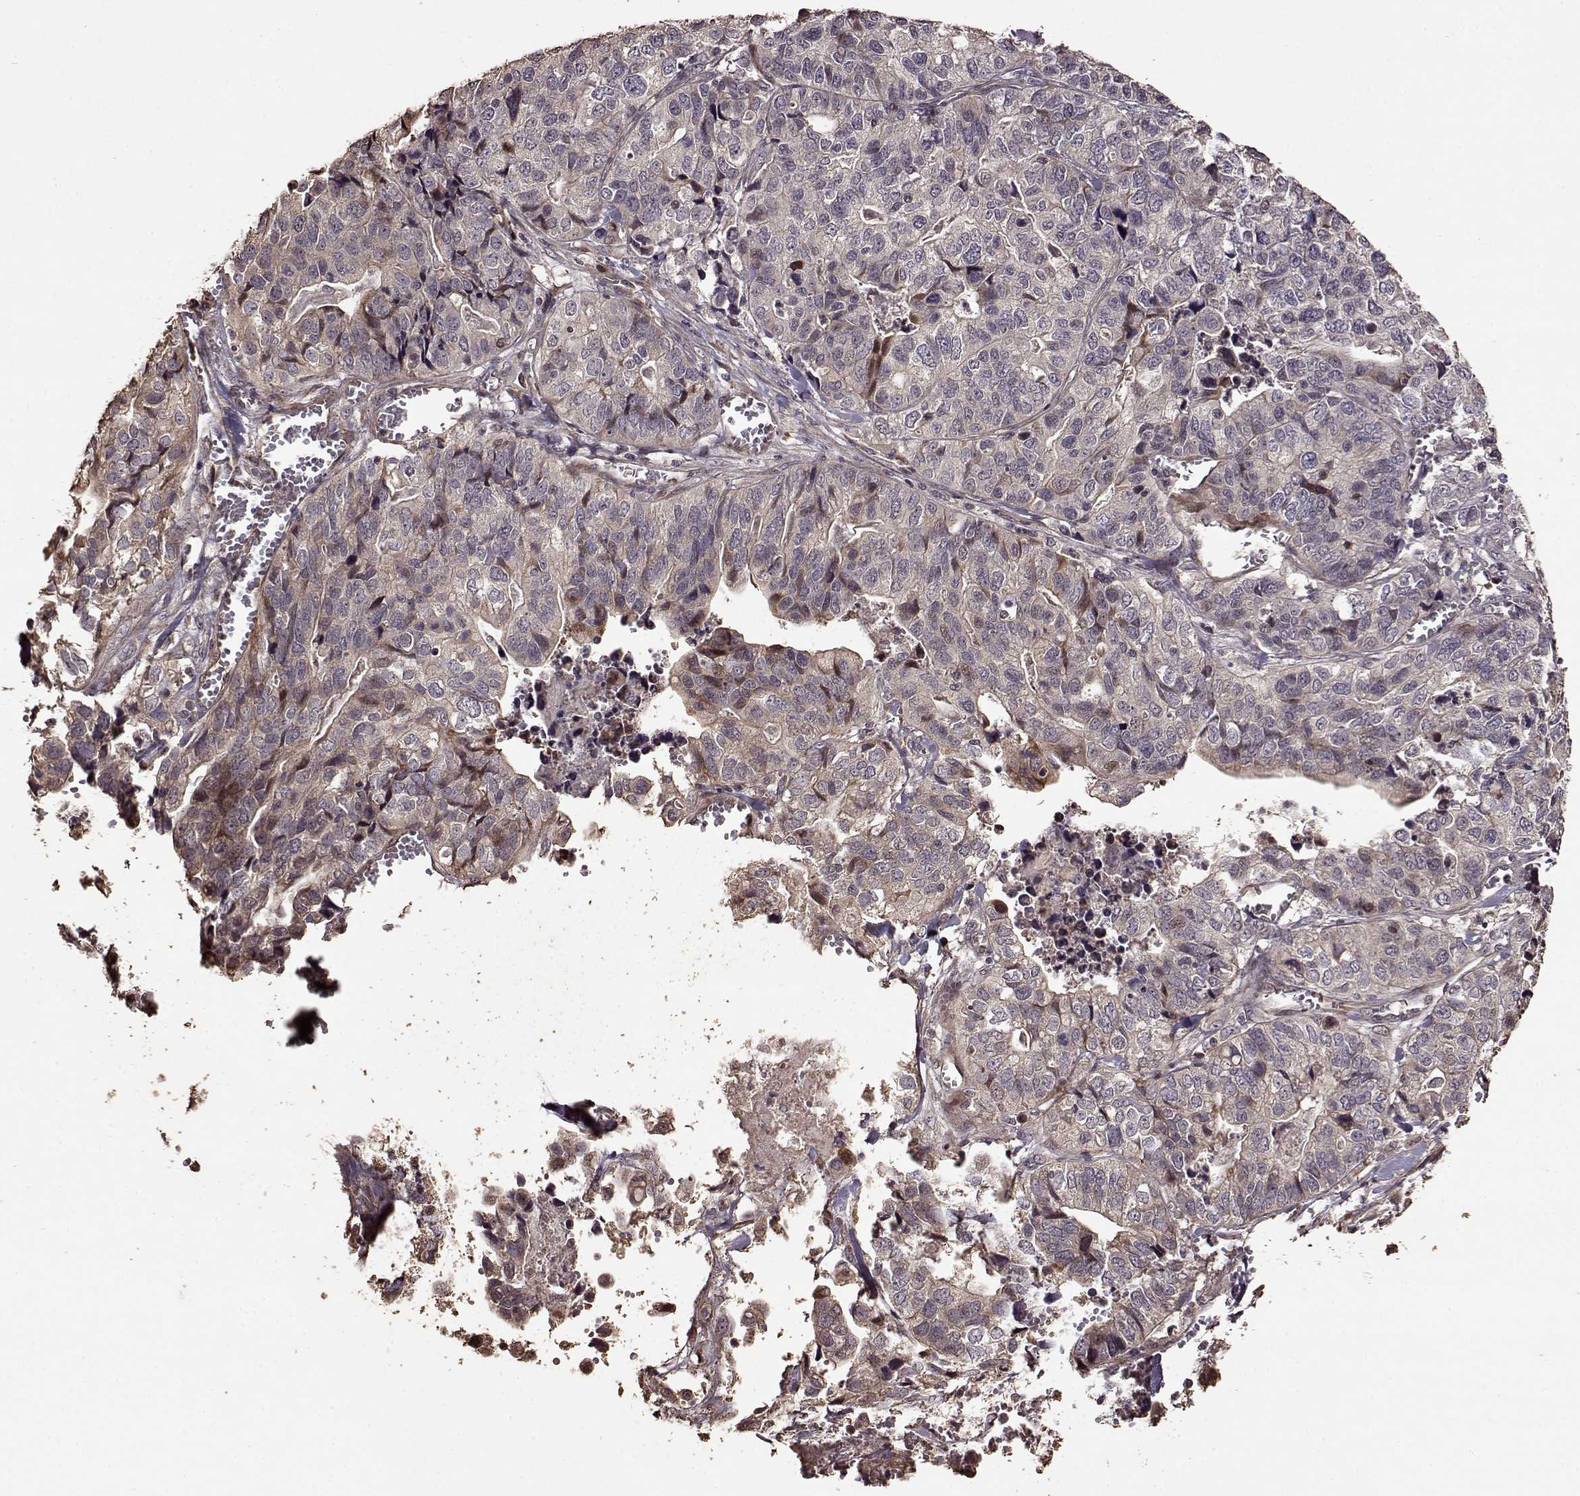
{"staining": {"intensity": "negative", "quantity": "none", "location": "none"}, "tissue": "stomach cancer", "cell_type": "Tumor cells", "image_type": "cancer", "snomed": [{"axis": "morphology", "description": "Adenocarcinoma, NOS"}, {"axis": "topography", "description": "Stomach, upper"}], "caption": "Tumor cells show no significant protein positivity in stomach cancer (adenocarcinoma).", "gene": "FBXW11", "patient": {"sex": "female", "age": 67}}